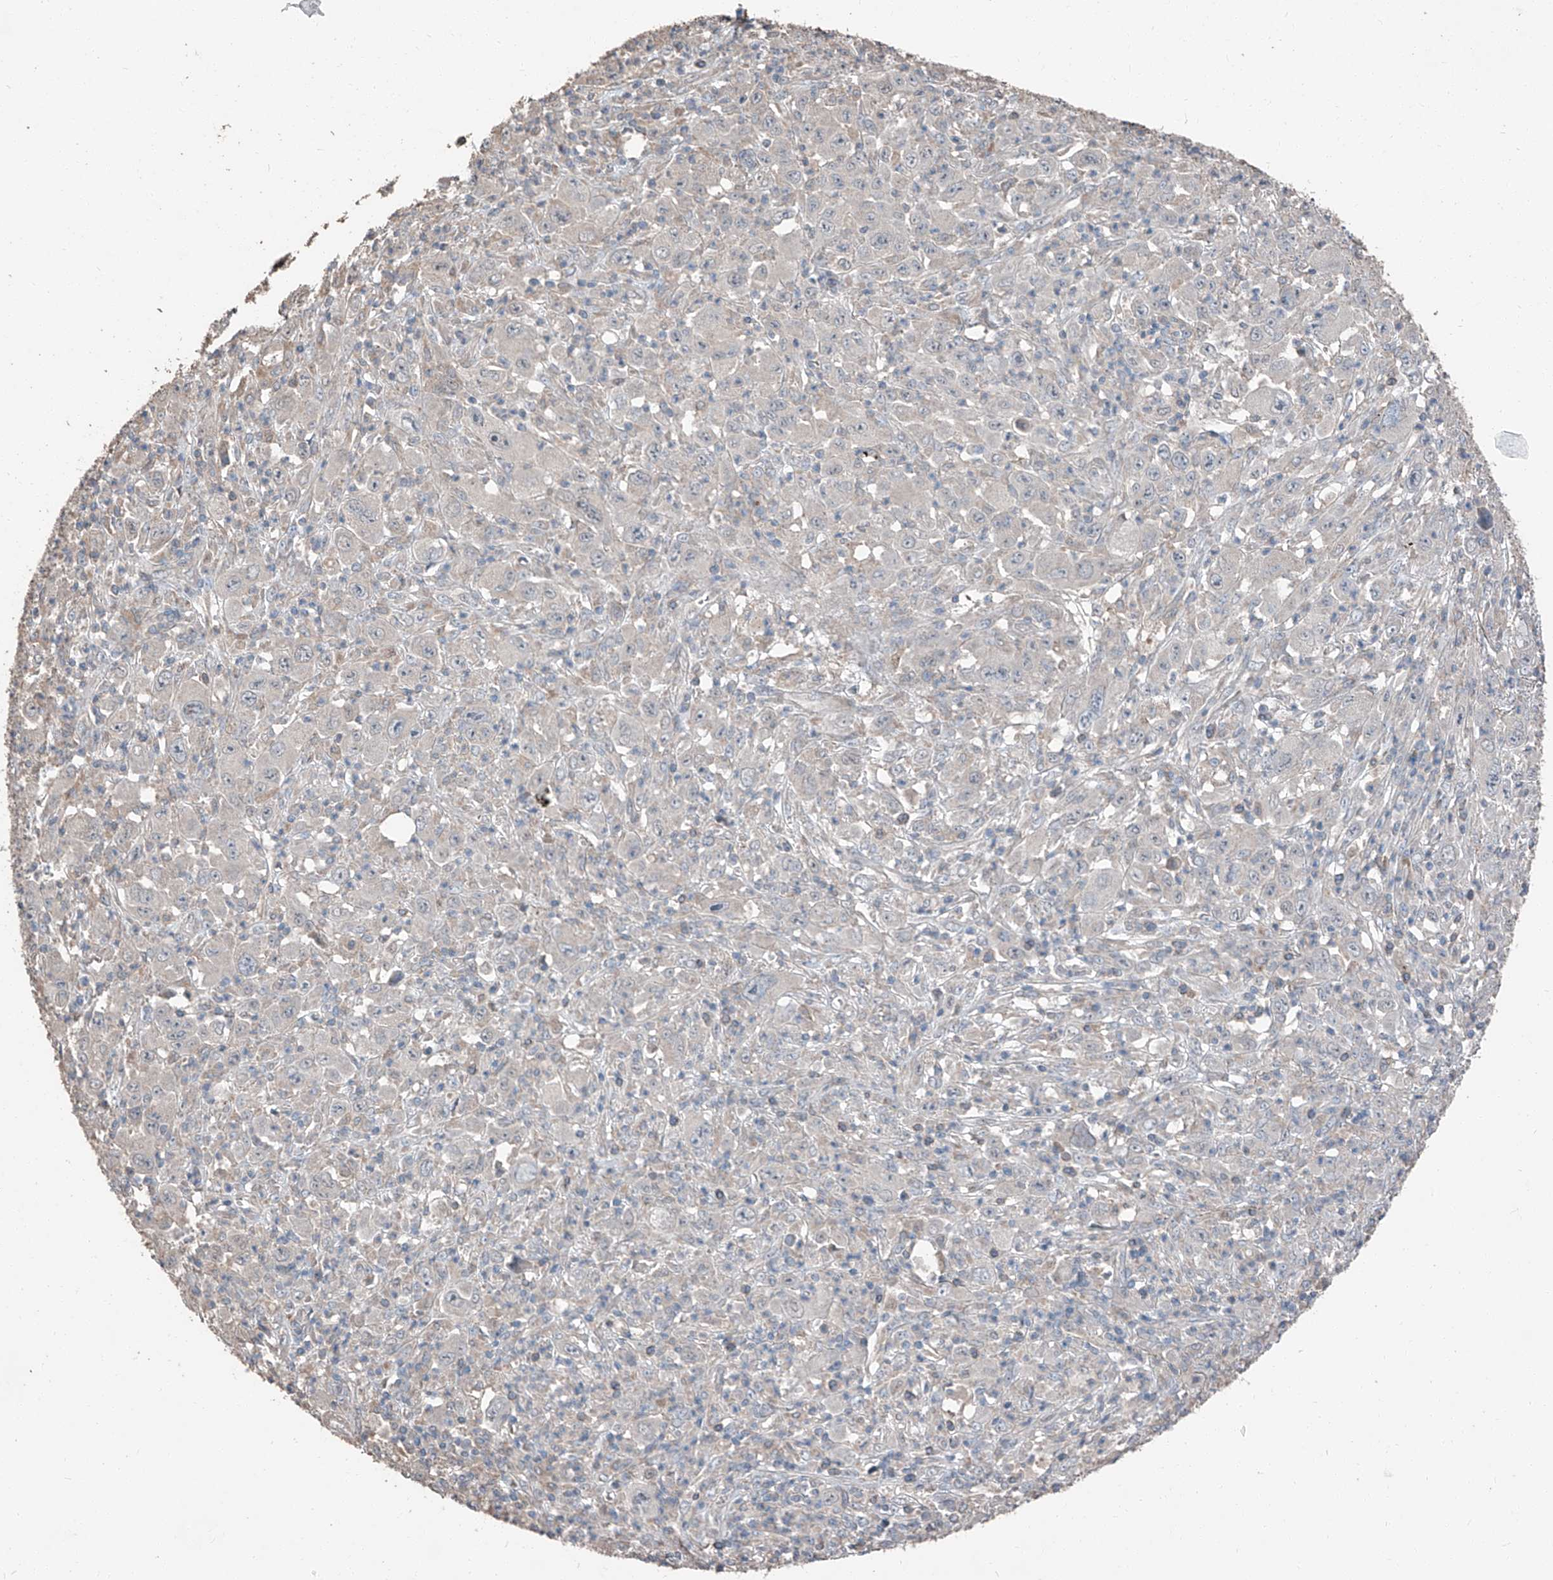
{"staining": {"intensity": "negative", "quantity": "none", "location": "none"}, "tissue": "melanoma", "cell_type": "Tumor cells", "image_type": "cancer", "snomed": [{"axis": "morphology", "description": "Malignant melanoma, Metastatic site"}, {"axis": "topography", "description": "Skin"}], "caption": "Immunohistochemistry (IHC) photomicrograph of neoplastic tissue: melanoma stained with DAB displays no significant protein staining in tumor cells.", "gene": "MAMLD1", "patient": {"sex": "female", "age": 56}}